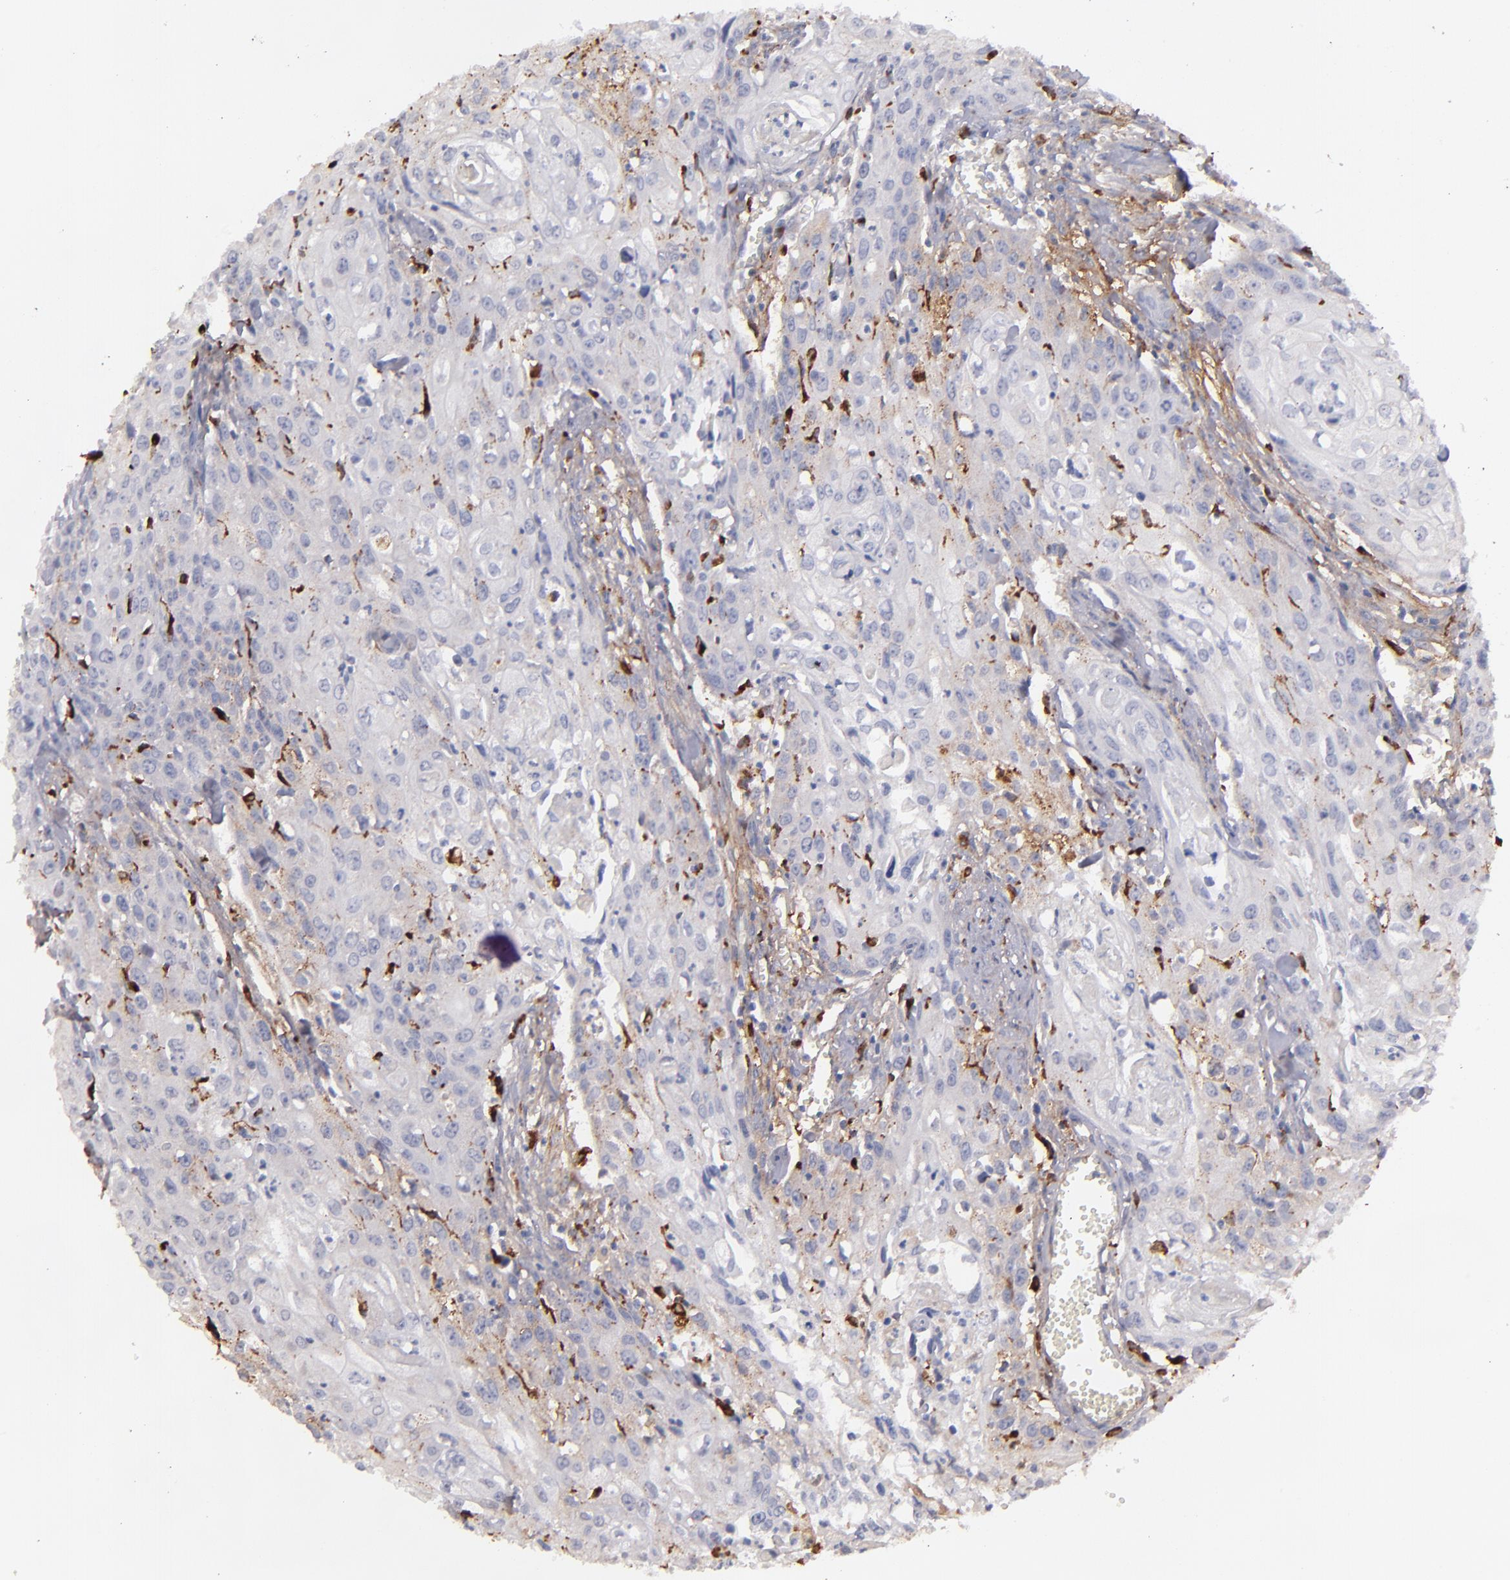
{"staining": {"intensity": "weak", "quantity": "<25%", "location": "cytoplasmic/membranous"}, "tissue": "urothelial cancer", "cell_type": "Tumor cells", "image_type": "cancer", "snomed": [{"axis": "morphology", "description": "Urothelial carcinoma, High grade"}, {"axis": "topography", "description": "Urinary bladder"}], "caption": "Tumor cells are negative for brown protein staining in urothelial carcinoma (high-grade).", "gene": "C1QA", "patient": {"sex": "male", "age": 54}}